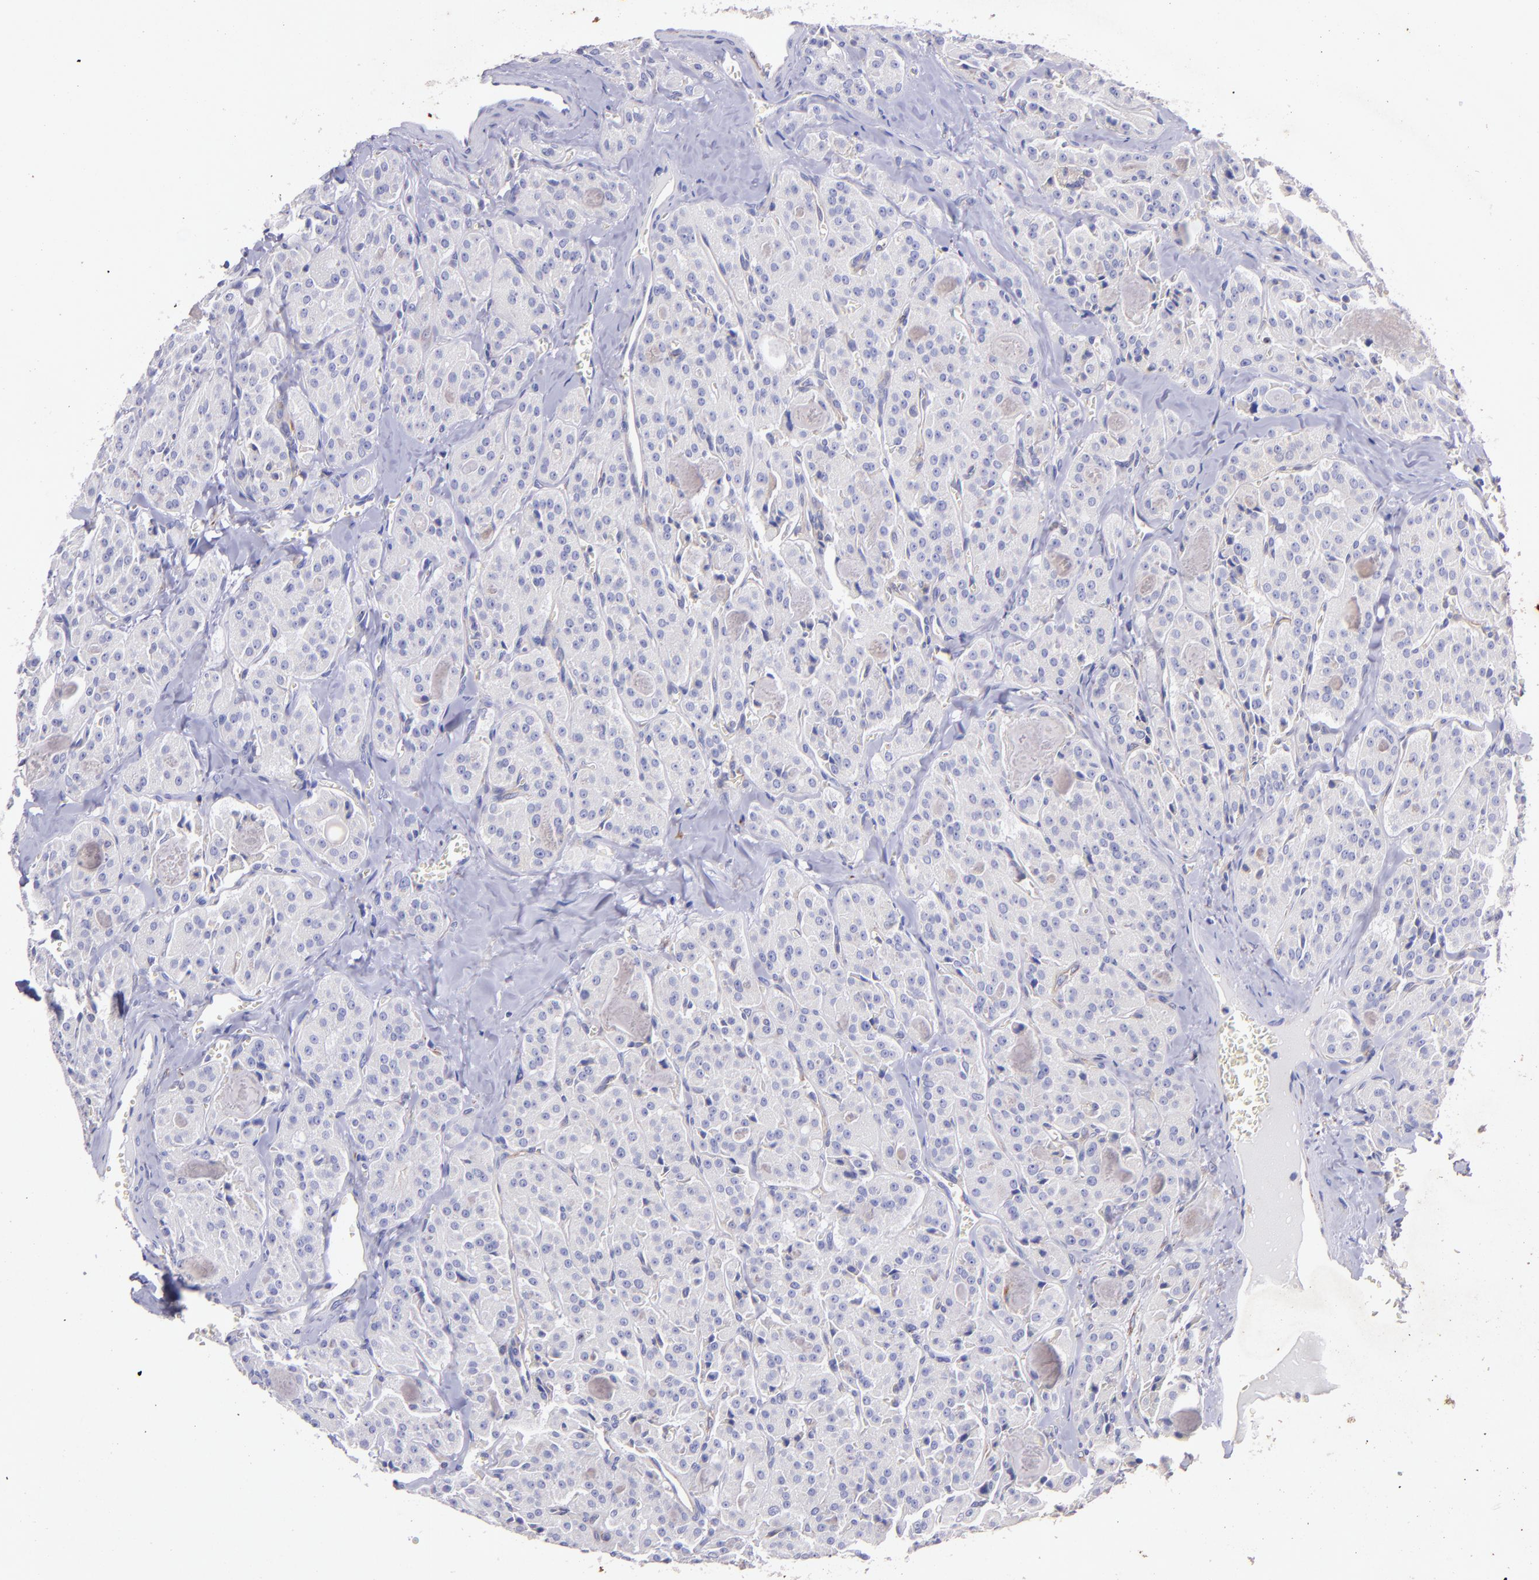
{"staining": {"intensity": "negative", "quantity": "none", "location": "none"}, "tissue": "thyroid cancer", "cell_type": "Tumor cells", "image_type": "cancer", "snomed": [{"axis": "morphology", "description": "Carcinoma, NOS"}, {"axis": "topography", "description": "Thyroid gland"}], "caption": "The image shows no significant expression in tumor cells of carcinoma (thyroid).", "gene": "RET", "patient": {"sex": "male", "age": 76}}